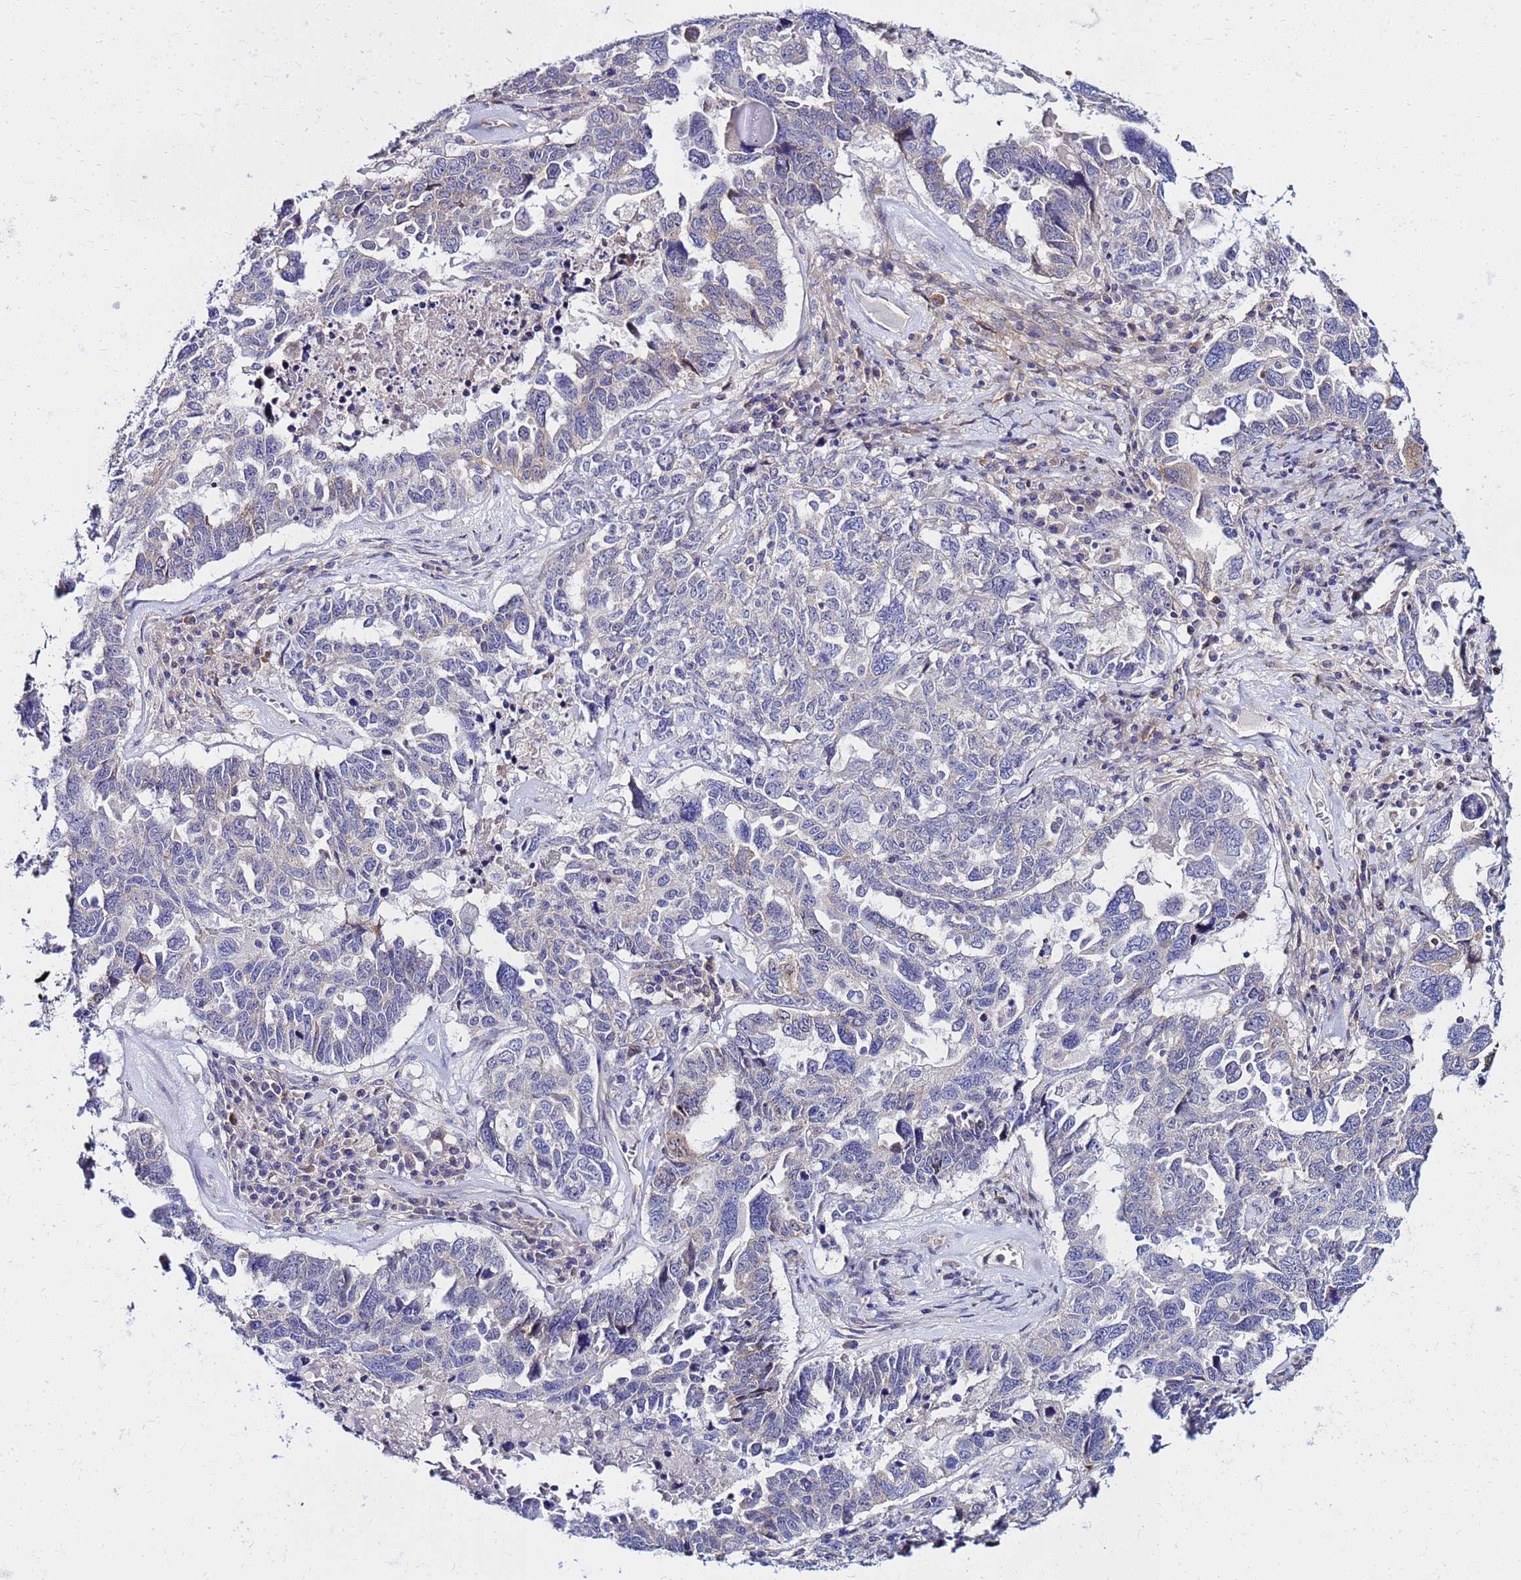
{"staining": {"intensity": "negative", "quantity": "none", "location": "none"}, "tissue": "ovarian cancer", "cell_type": "Tumor cells", "image_type": "cancer", "snomed": [{"axis": "morphology", "description": "Carcinoma, endometroid"}, {"axis": "topography", "description": "Ovary"}], "caption": "This is an immunohistochemistry (IHC) image of human ovarian endometroid carcinoma. There is no expression in tumor cells.", "gene": "HERC5", "patient": {"sex": "female", "age": 62}}